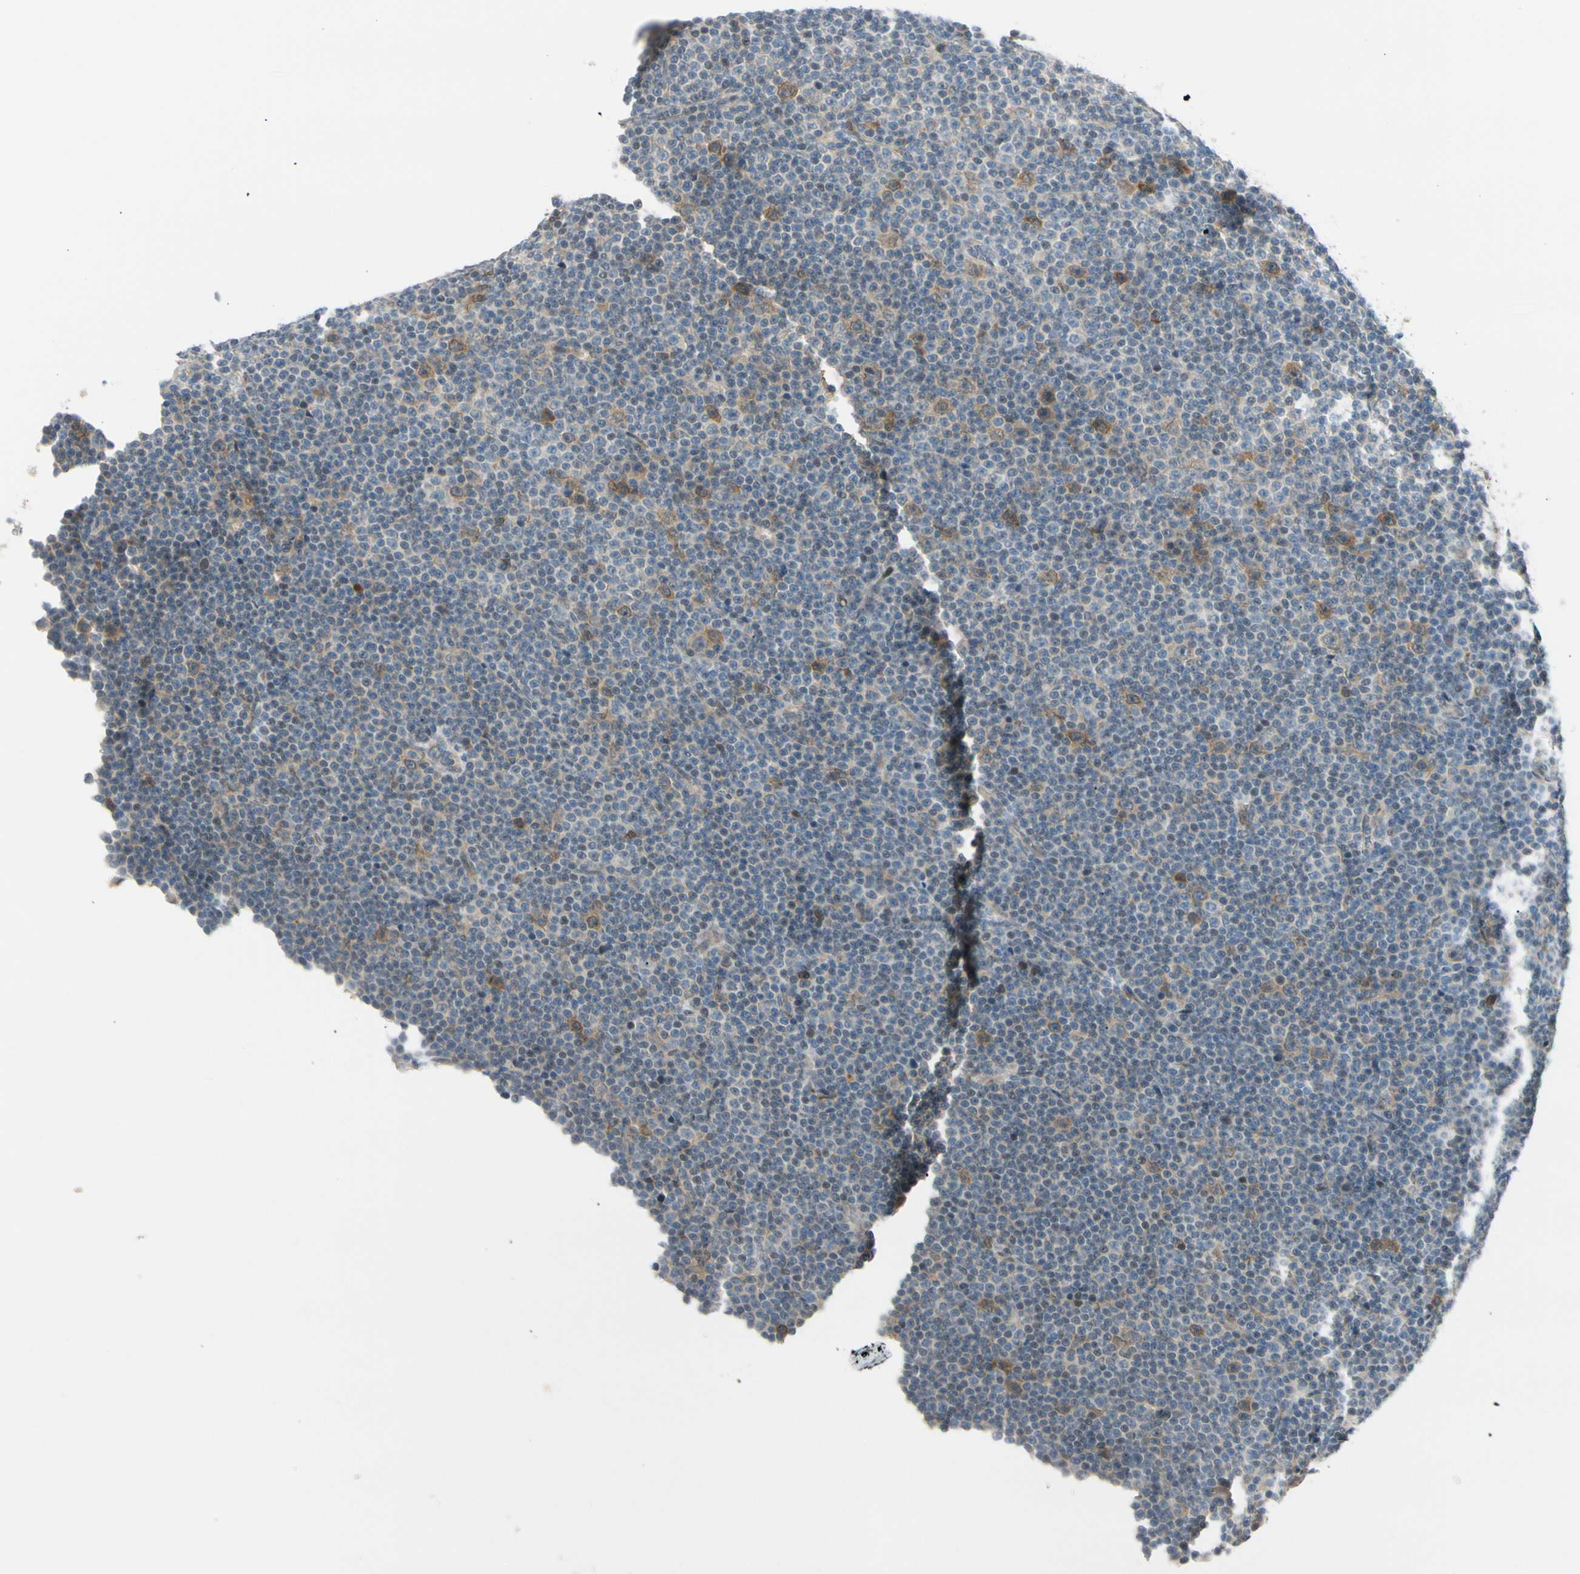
{"staining": {"intensity": "moderate", "quantity": "<25%", "location": "cytoplasmic/membranous"}, "tissue": "lymphoma", "cell_type": "Tumor cells", "image_type": "cancer", "snomed": [{"axis": "morphology", "description": "Malignant lymphoma, non-Hodgkin's type, Low grade"}, {"axis": "topography", "description": "Lymph node"}], "caption": "The immunohistochemical stain labels moderate cytoplasmic/membranous staining in tumor cells of lymphoma tissue.", "gene": "PTTG1", "patient": {"sex": "female", "age": 67}}